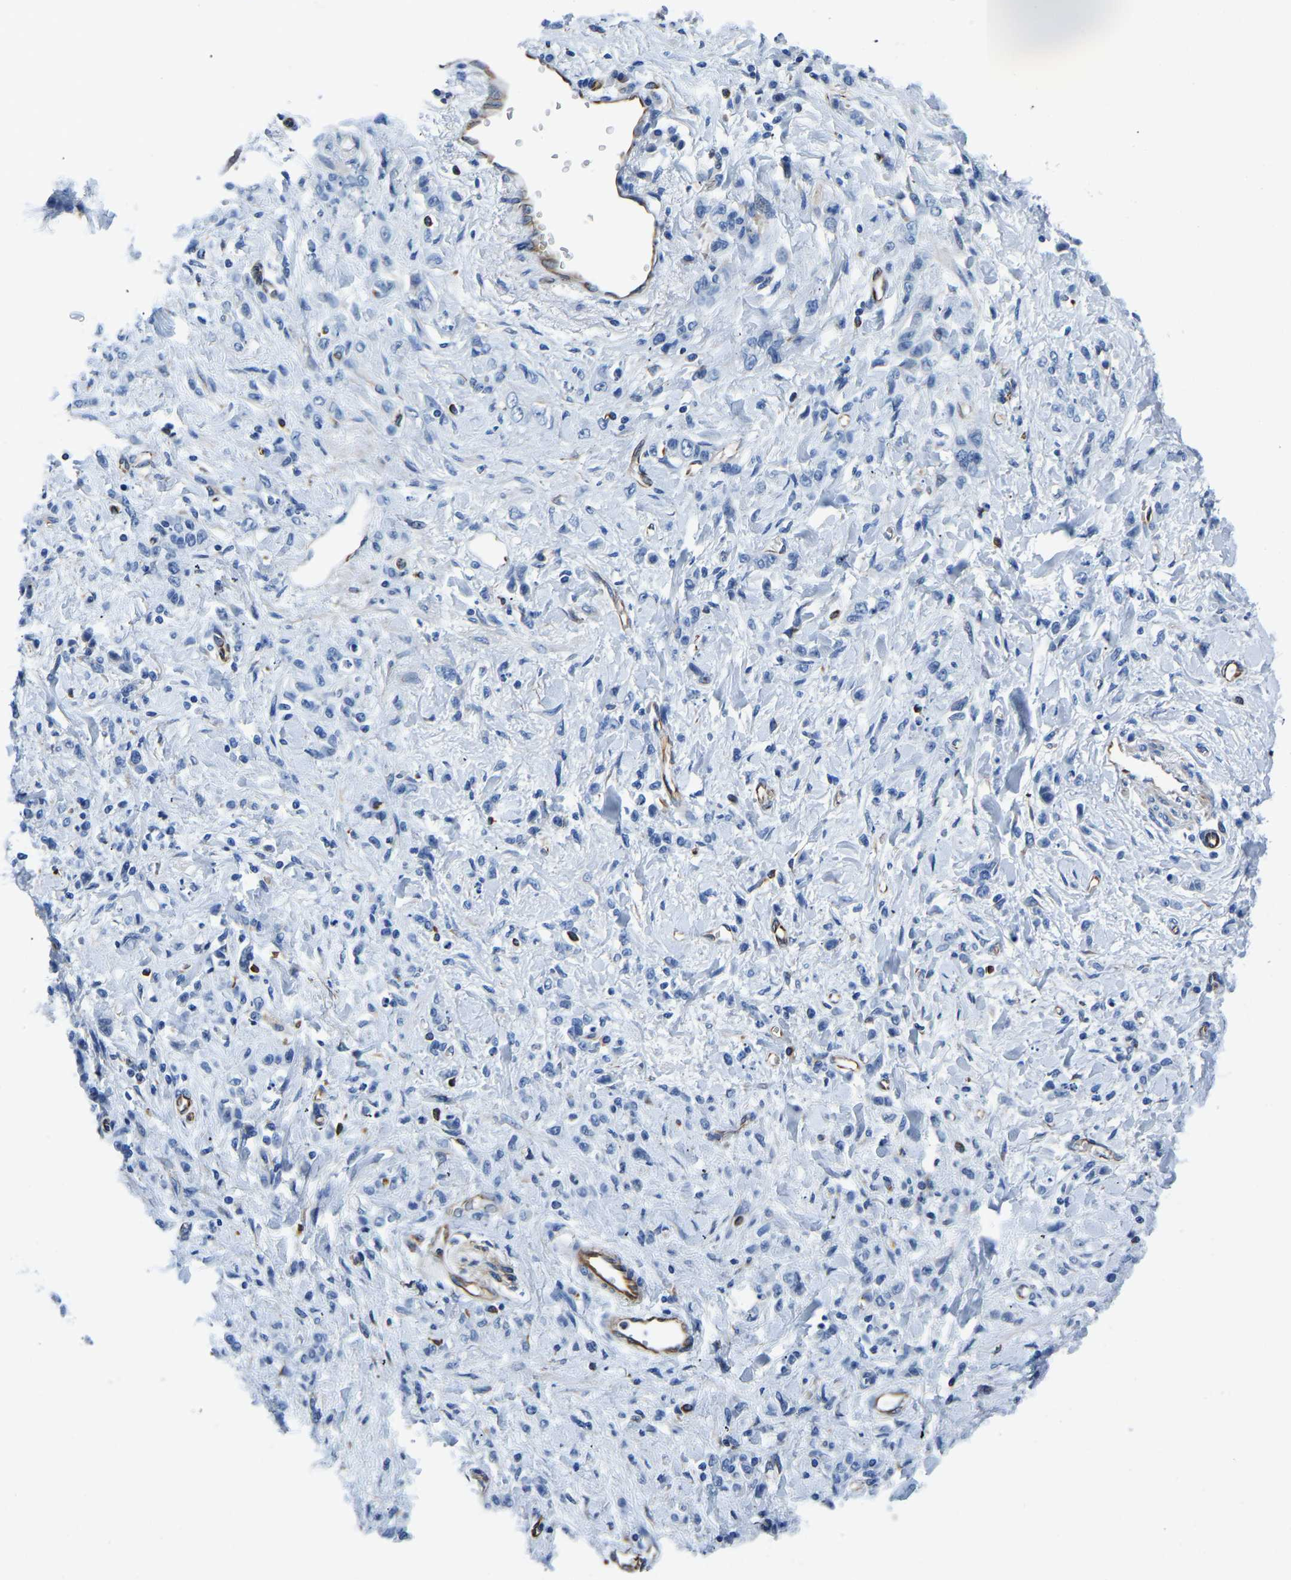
{"staining": {"intensity": "negative", "quantity": "none", "location": "none"}, "tissue": "stomach cancer", "cell_type": "Tumor cells", "image_type": "cancer", "snomed": [{"axis": "morphology", "description": "Normal tissue, NOS"}, {"axis": "morphology", "description": "Adenocarcinoma, NOS"}, {"axis": "topography", "description": "Stomach"}], "caption": "Immunohistochemistry (IHC) of stomach cancer reveals no staining in tumor cells.", "gene": "MS4A3", "patient": {"sex": "male", "age": 82}}